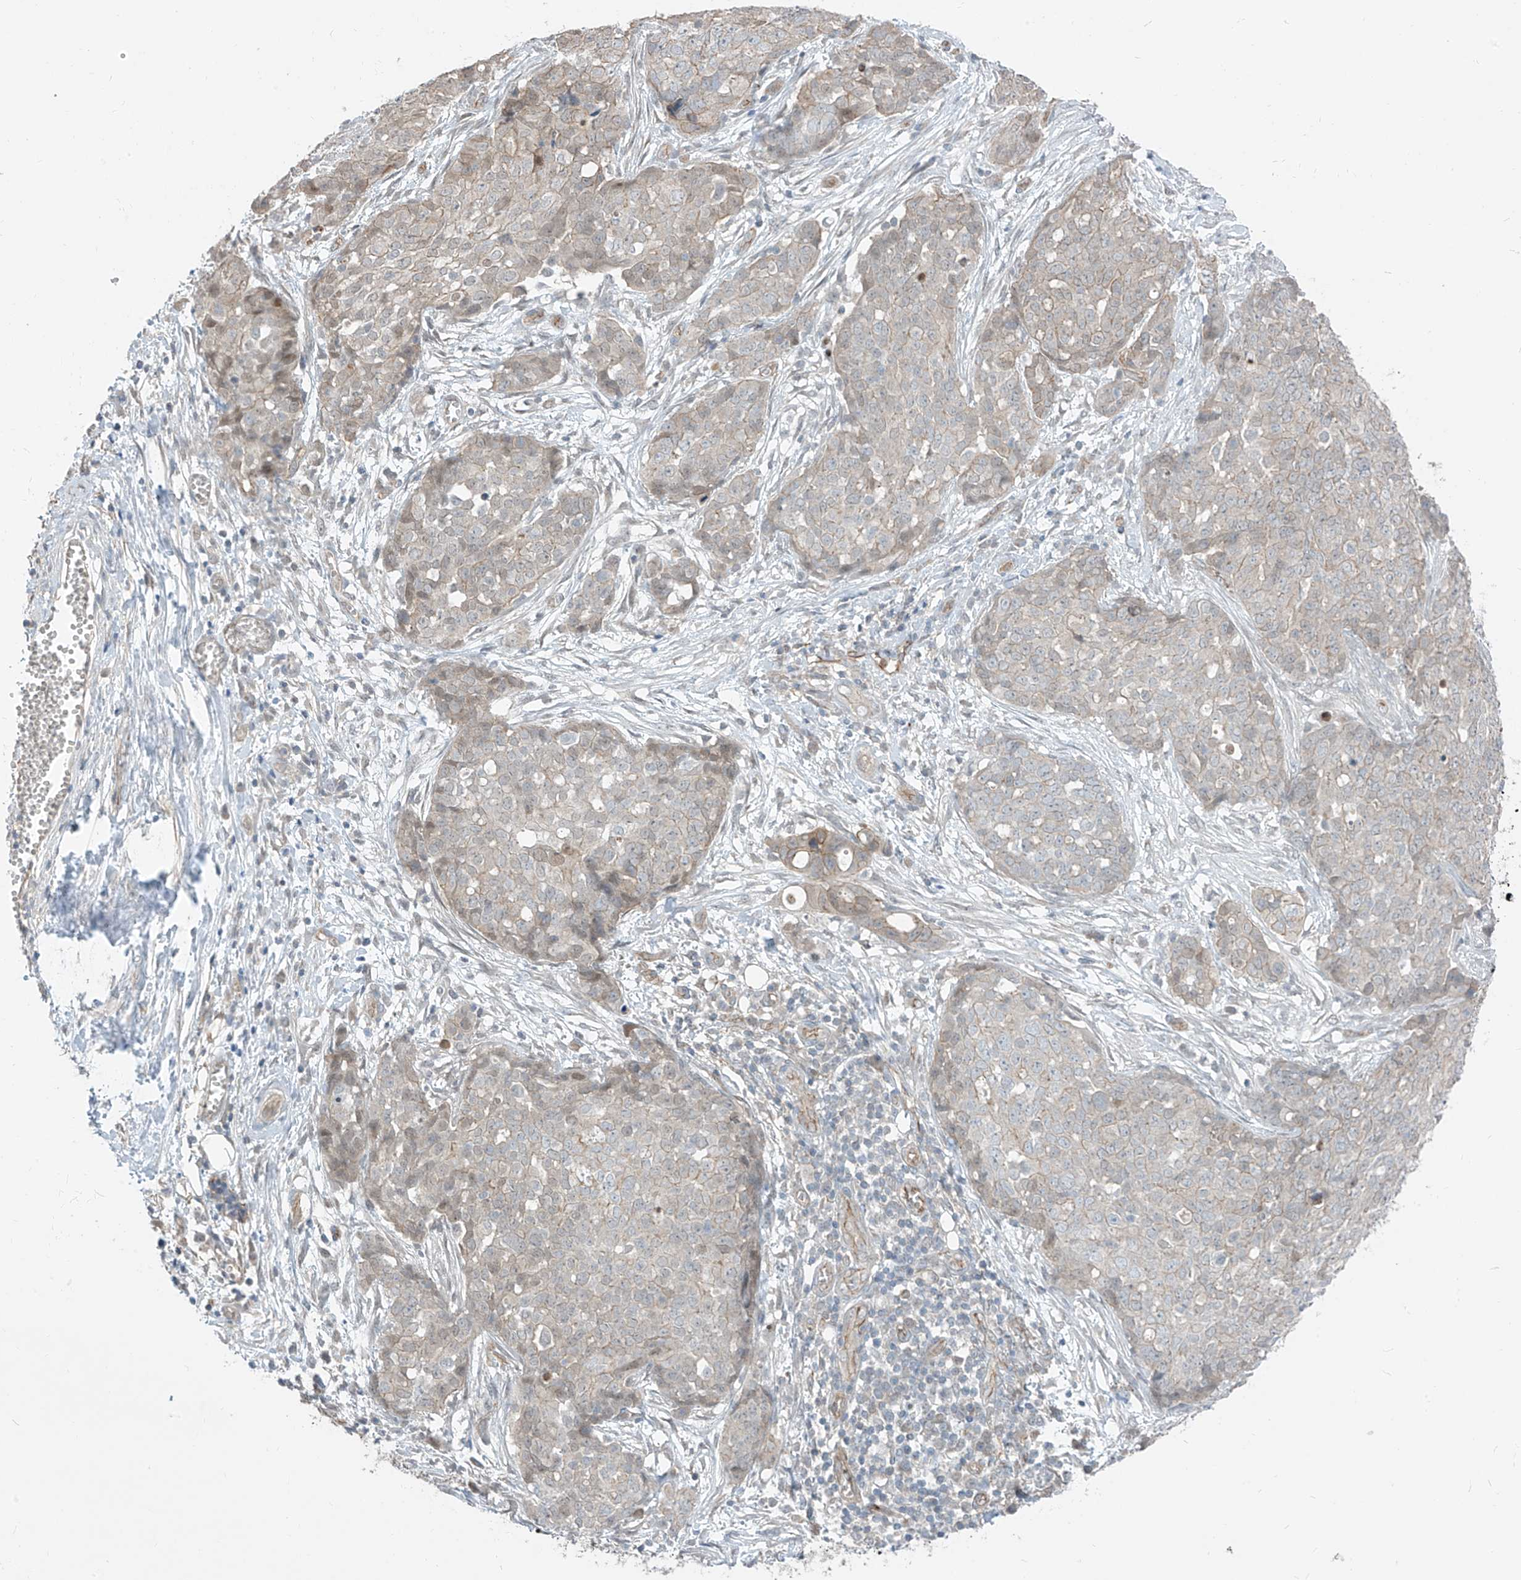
{"staining": {"intensity": "negative", "quantity": "none", "location": "none"}, "tissue": "ovarian cancer", "cell_type": "Tumor cells", "image_type": "cancer", "snomed": [{"axis": "morphology", "description": "Cystadenocarcinoma, serous, NOS"}, {"axis": "topography", "description": "Soft tissue"}, {"axis": "topography", "description": "Ovary"}], "caption": "Tumor cells are negative for protein expression in human ovarian serous cystadenocarcinoma.", "gene": "EPHX4", "patient": {"sex": "female", "age": 57}}